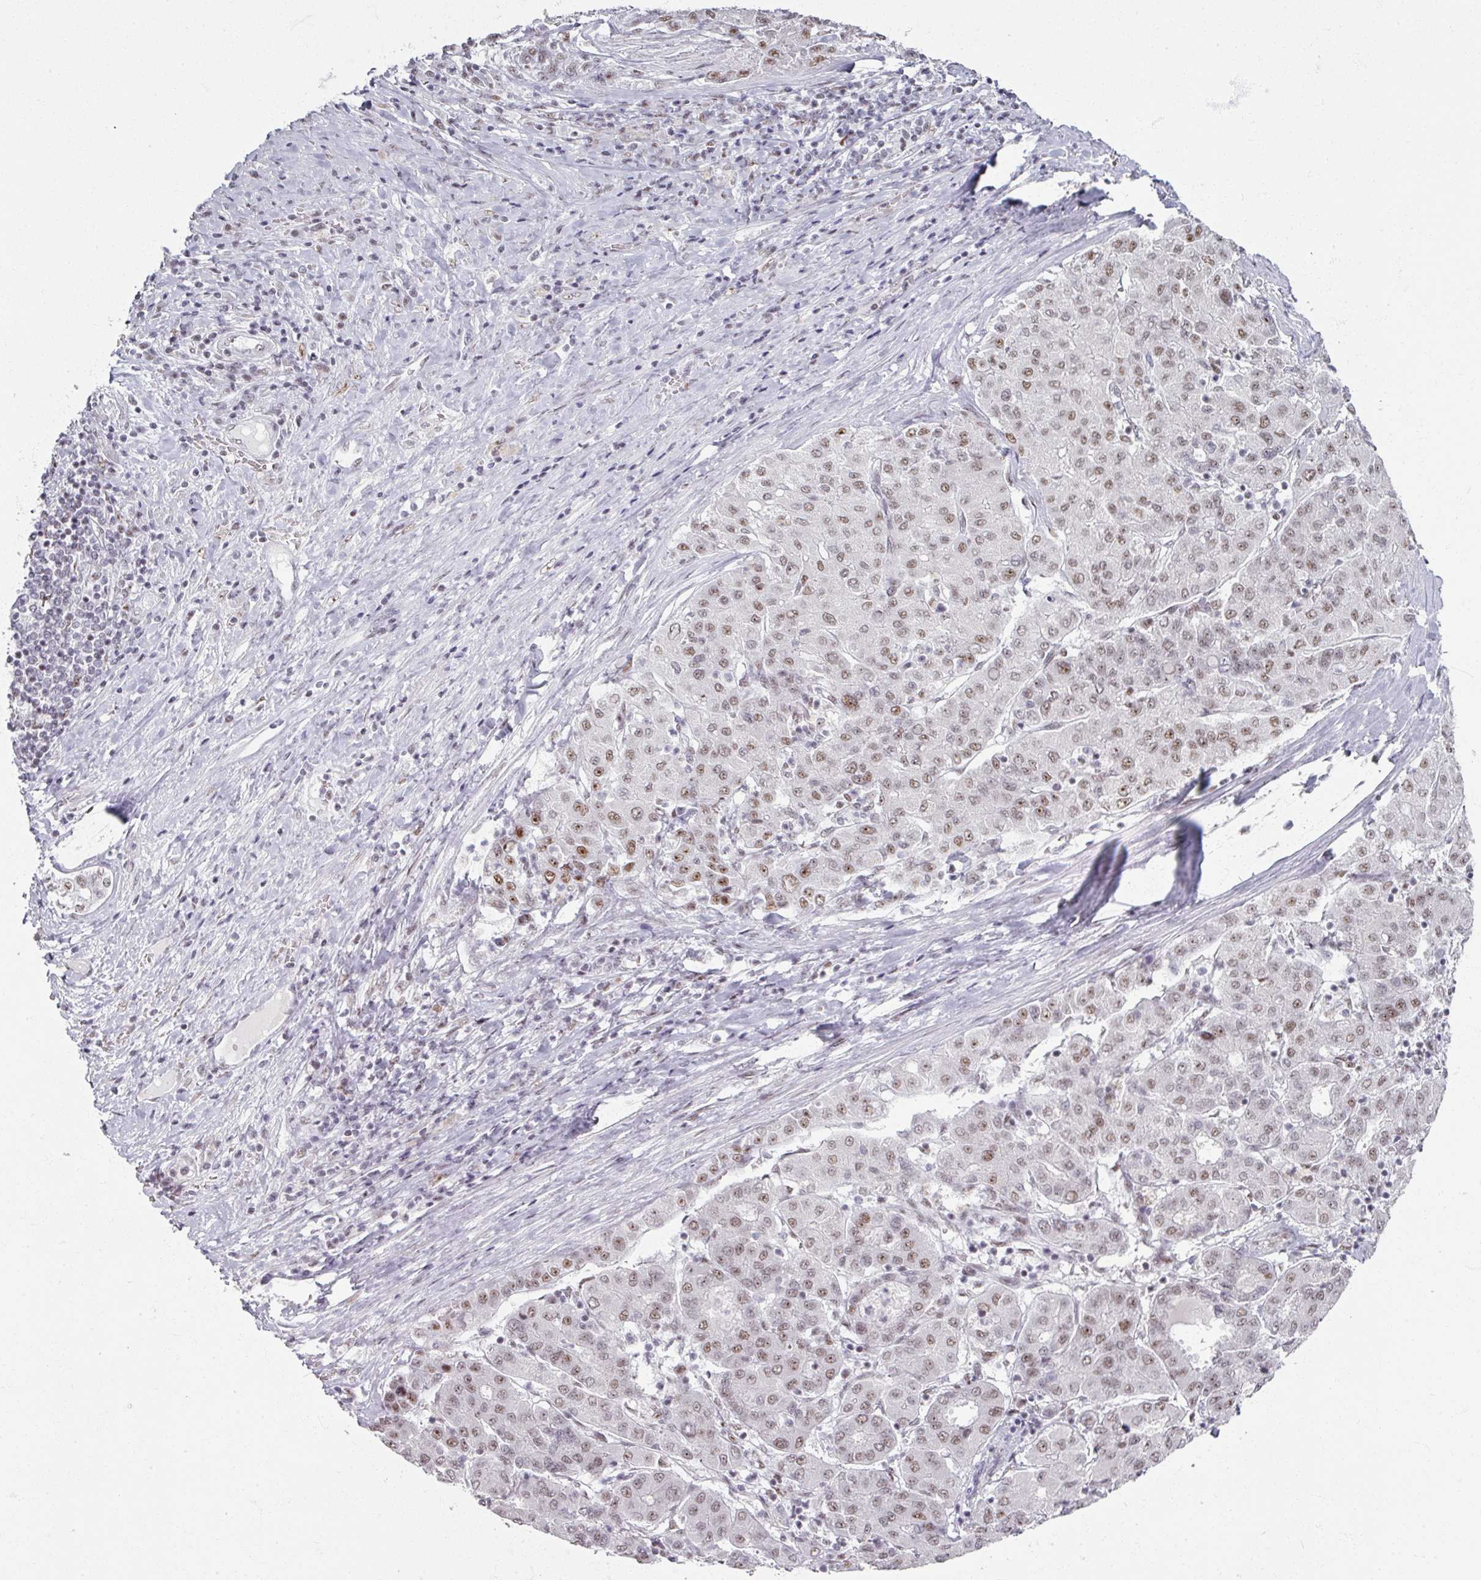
{"staining": {"intensity": "moderate", "quantity": ">75%", "location": "nuclear"}, "tissue": "liver cancer", "cell_type": "Tumor cells", "image_type": "cancer", "snomed": [{"axis": "morphology", "description": "Carcinoma, Hepatocellular, NOS"}, {"axis": "topography", "description": "Liver"}], "caption": "This histopathology image displays immunohistochemistry (IHC) staining of human liver cancer (hepatocellular carcinoma), with medium moderate nuclear expression in about >75% of tumor cells.", "gene": "ADAR", "patient": {"sex": "male", "age": 65}}